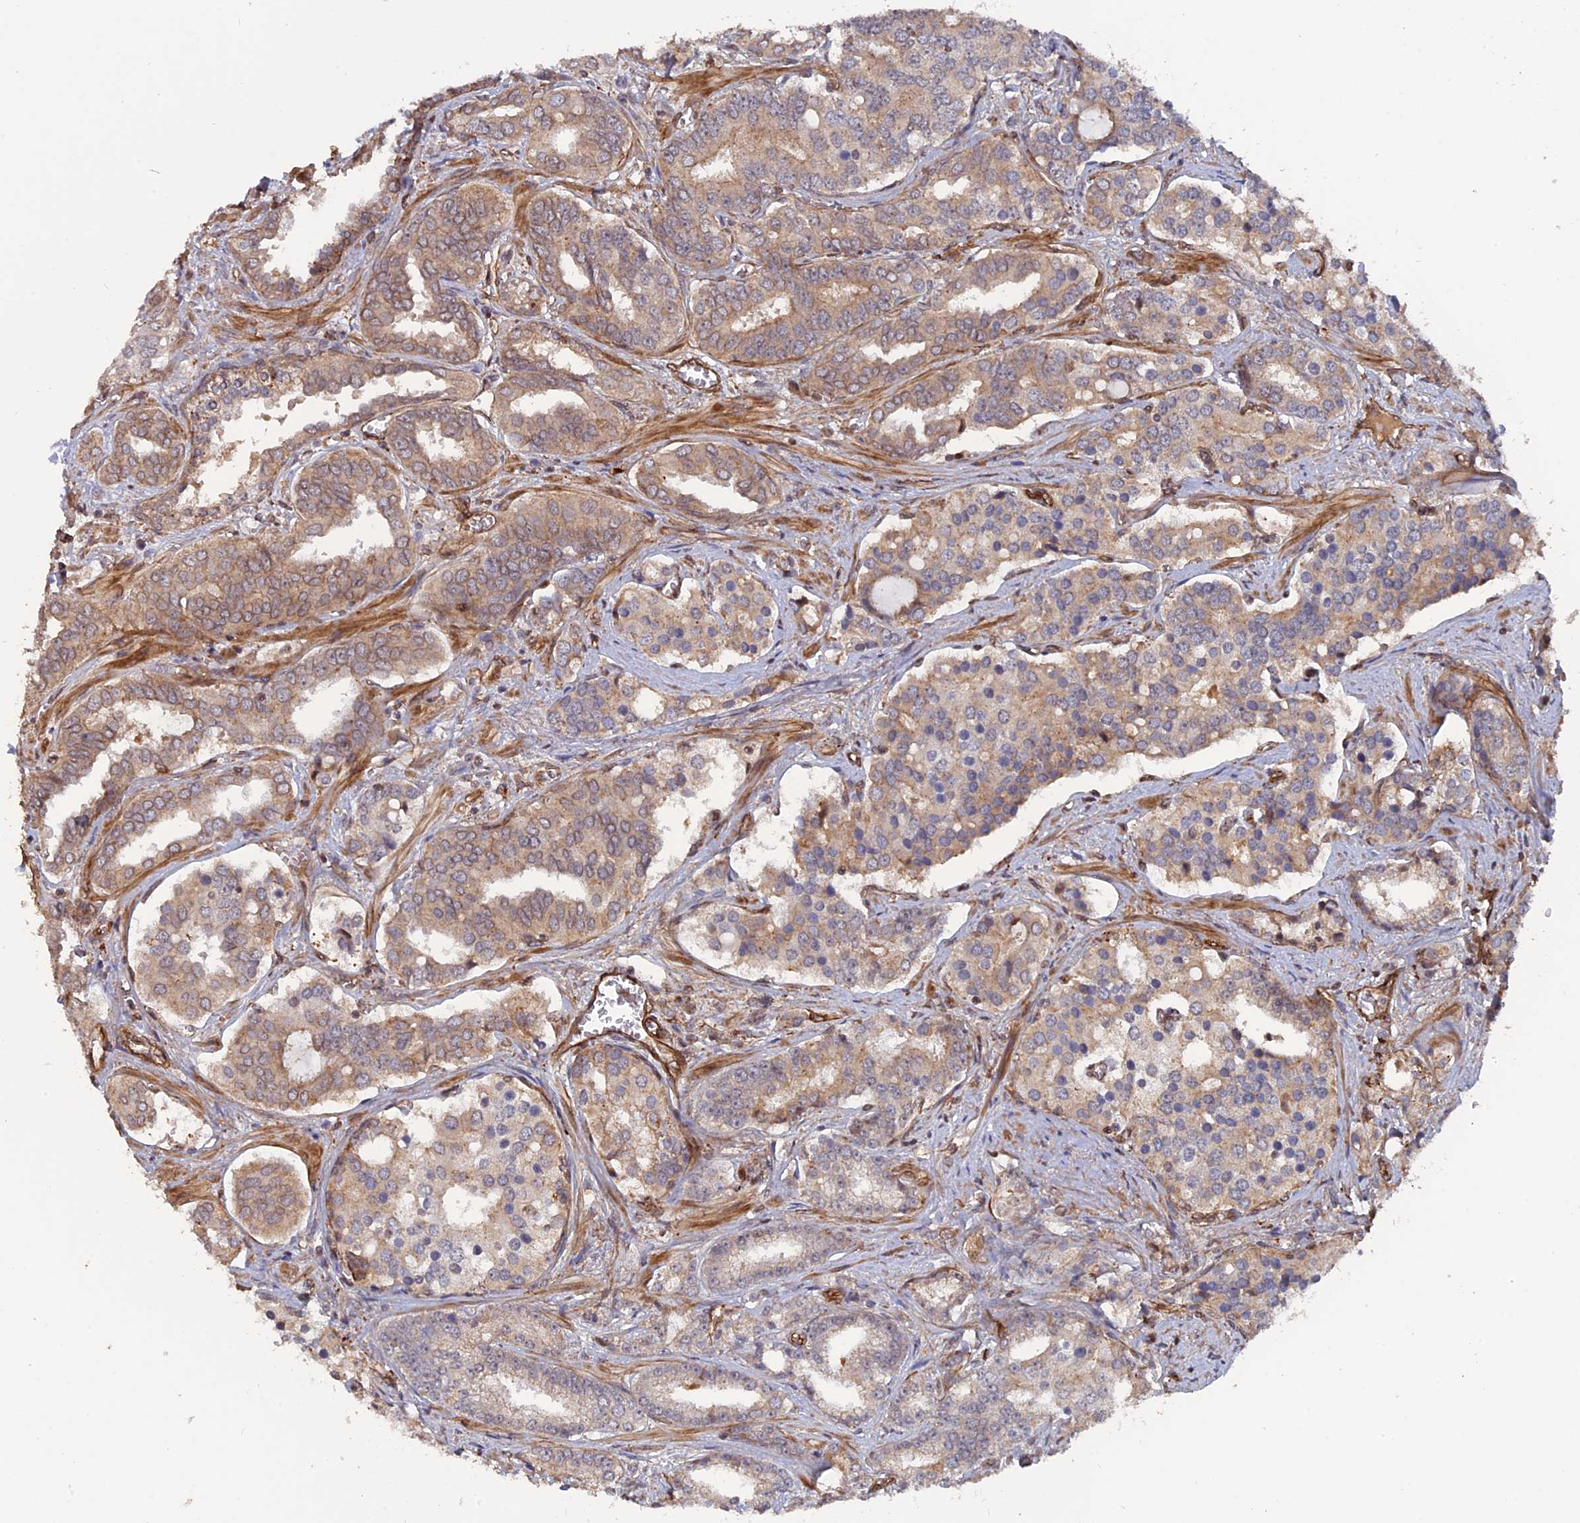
{"staining": {"intensity": "weak", "quantity": "25%-75%", "location": "cytoplasmic/membranous"}, "tissue": "prostate cancer", "cell_type": "Tumor cells", "image_type": "cancer", "snomed": [{"axis": "morphology", "description": "Adenocarcinoma, High grade"}, {"axis": "topography", "description": "Prostate"}], "caption": "Protein expression analysis of human prostate cancer (adenocarcinoma (high-grade)) reveals weak cytoplasmic/membranous staining in about 25%-75% of tumor cells.", "gene": "NOSIP", "patient": {"sex": "male", "age": 67}}